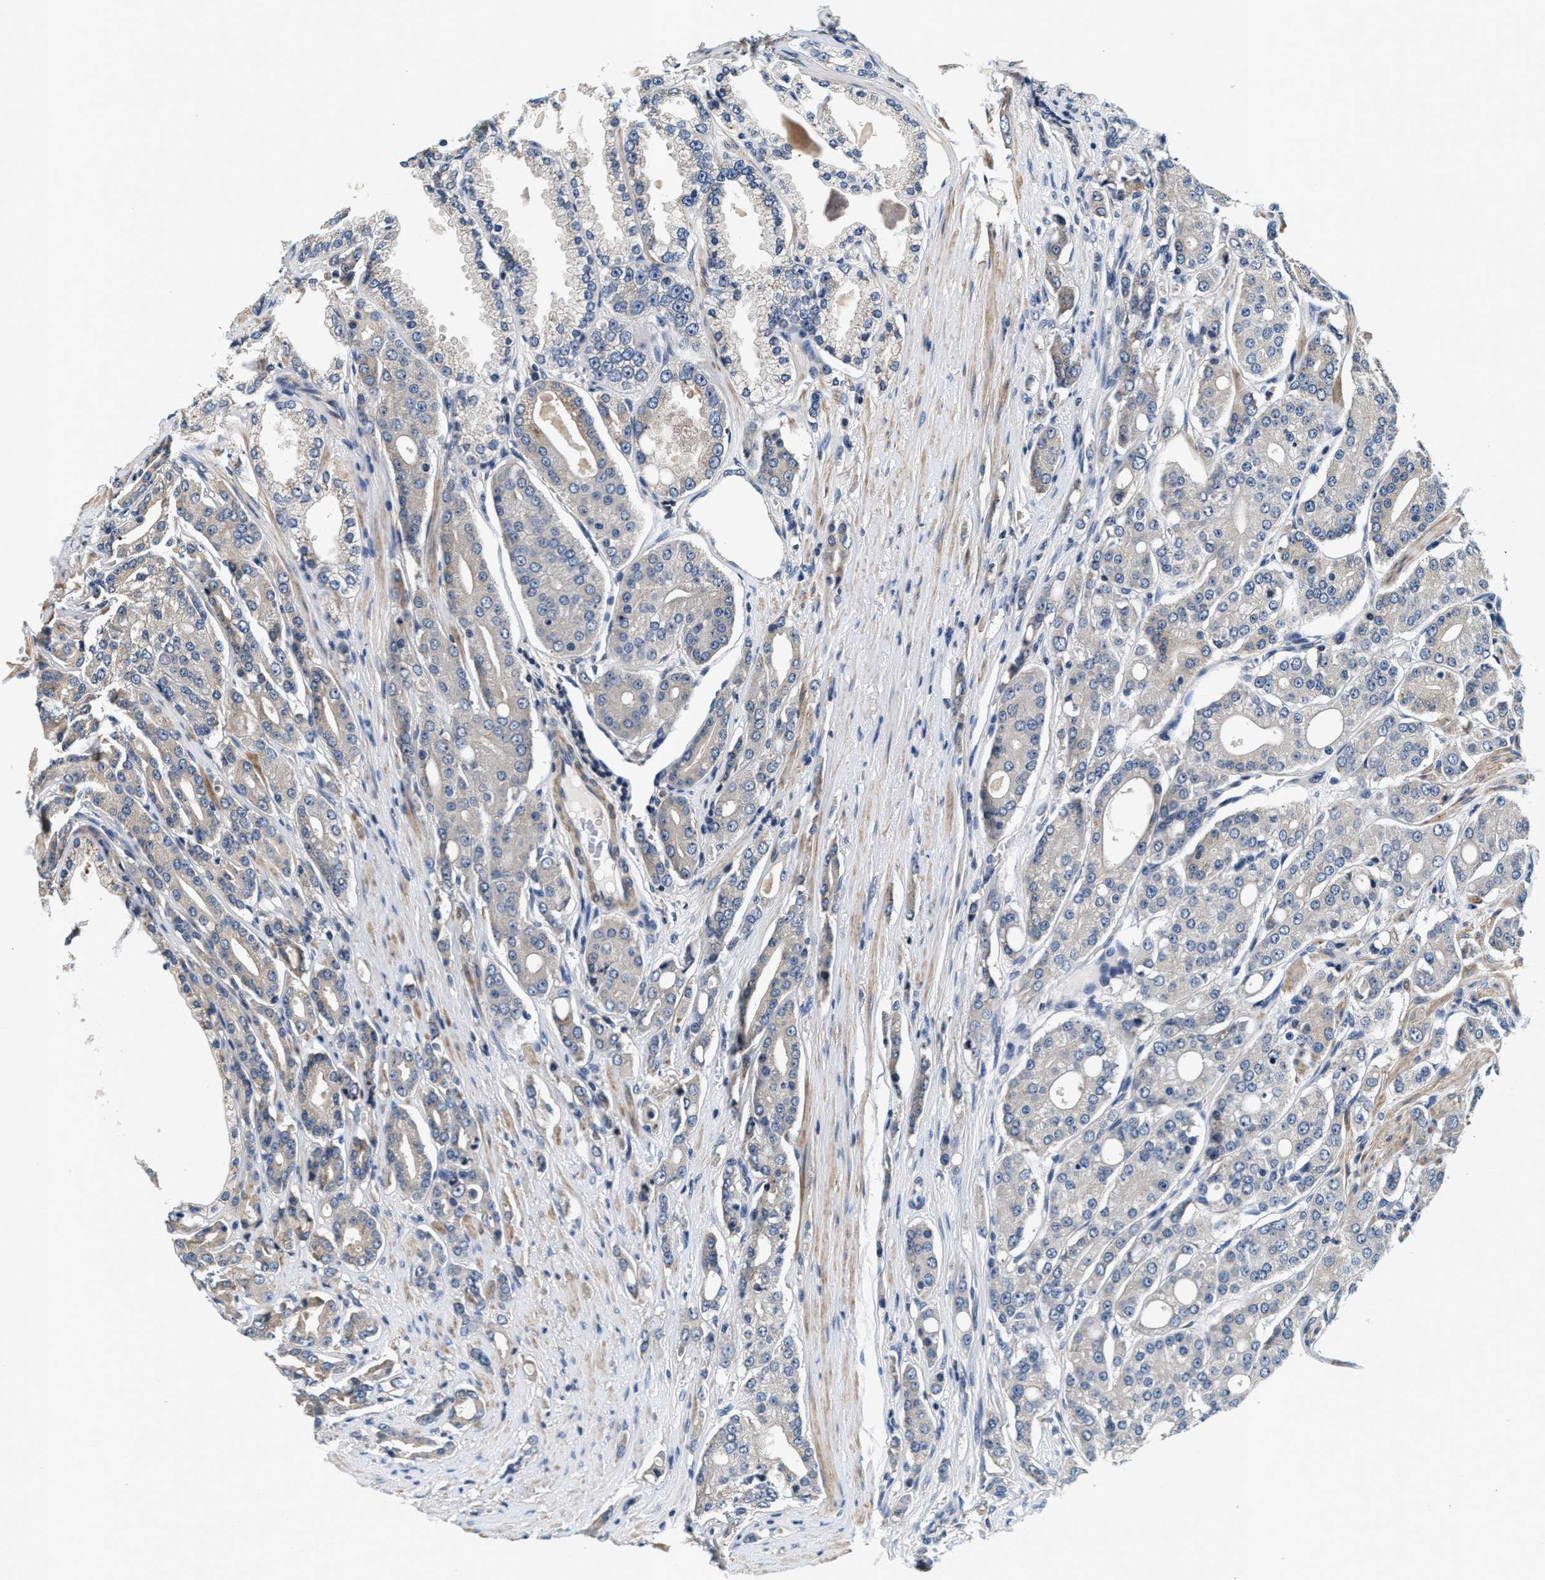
{"staining": {"intensity": "weak", "quantity": "<25%", "location": "cytoplasmic/membranous"}, "tissue": "prostate cancer", "cell_type": "Tumor cells", "image_type": "cancer", "snomed": [{"axis": "morphology", "description": "Adenocarcinoma, High grade"}, {"axis": "topography", "description": "Prostate"}], "caption": "The image demonstrates no significant expression in tumor cells of prostate high-grade adenocarcinoma.", "gene": "ANKIB1", "patient": {"sex": "male", "age": 71}}